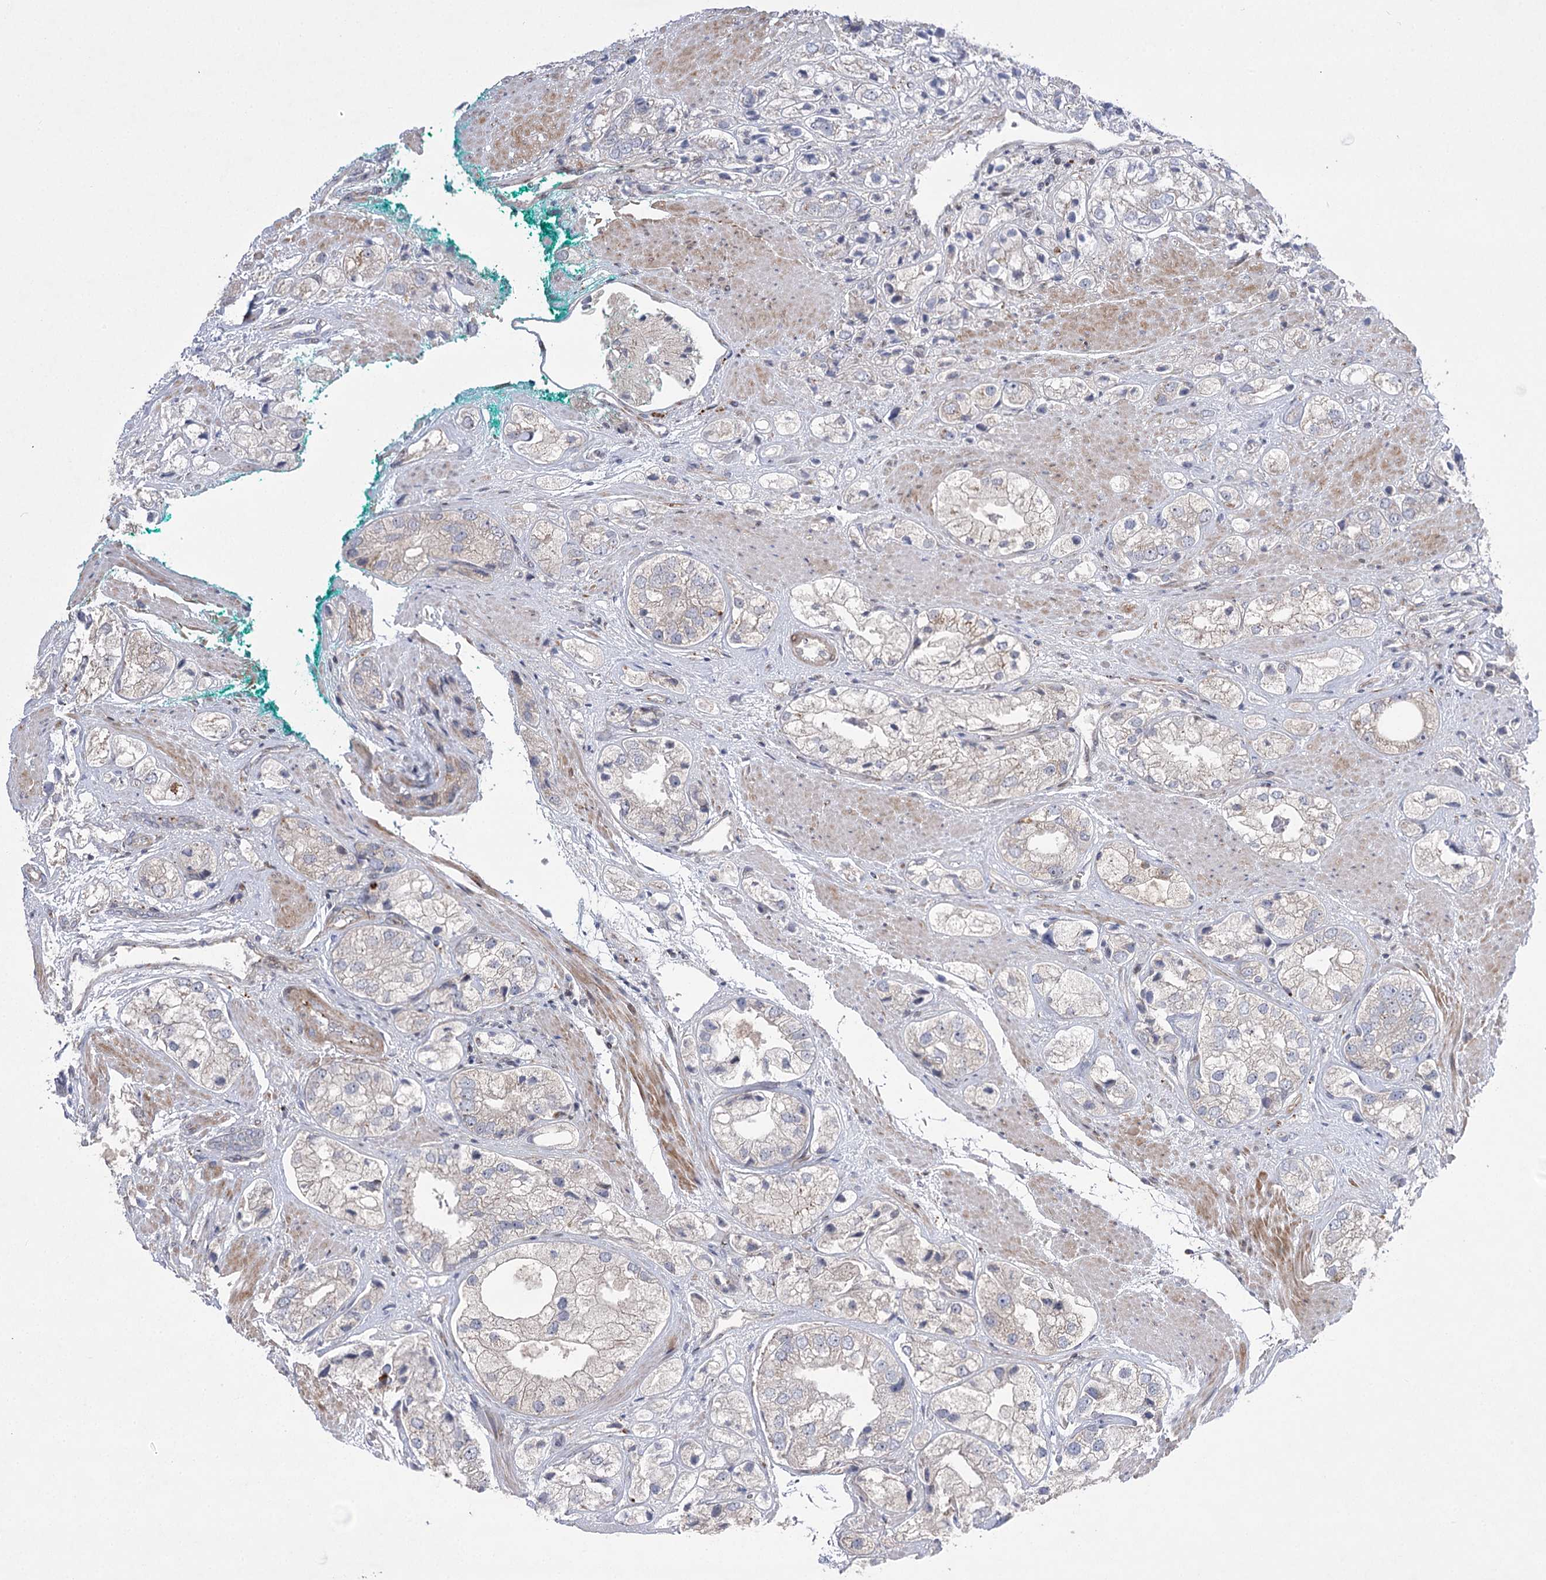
{"staining": {"intensity": "negative", "quantity": "none", "location": "none"}, "tissue": "prostate cancer", "cell_type": "Tumor cells", "image_type": "cancer", "snomed": [{"axis": "morphology", "description": "Adenocarcinoma, High grade"}, {"axis": "topography", "description": "Prostate"}], "caption": "Protein analysis of prostate cancer (high-grade adenocarcinoma) reveals no significant expression in tumor cells. (DAB immunohistochemistry (IHC), high magnification).", "gene": "NME7", "patient": {"sex": "male", "age": 50}}